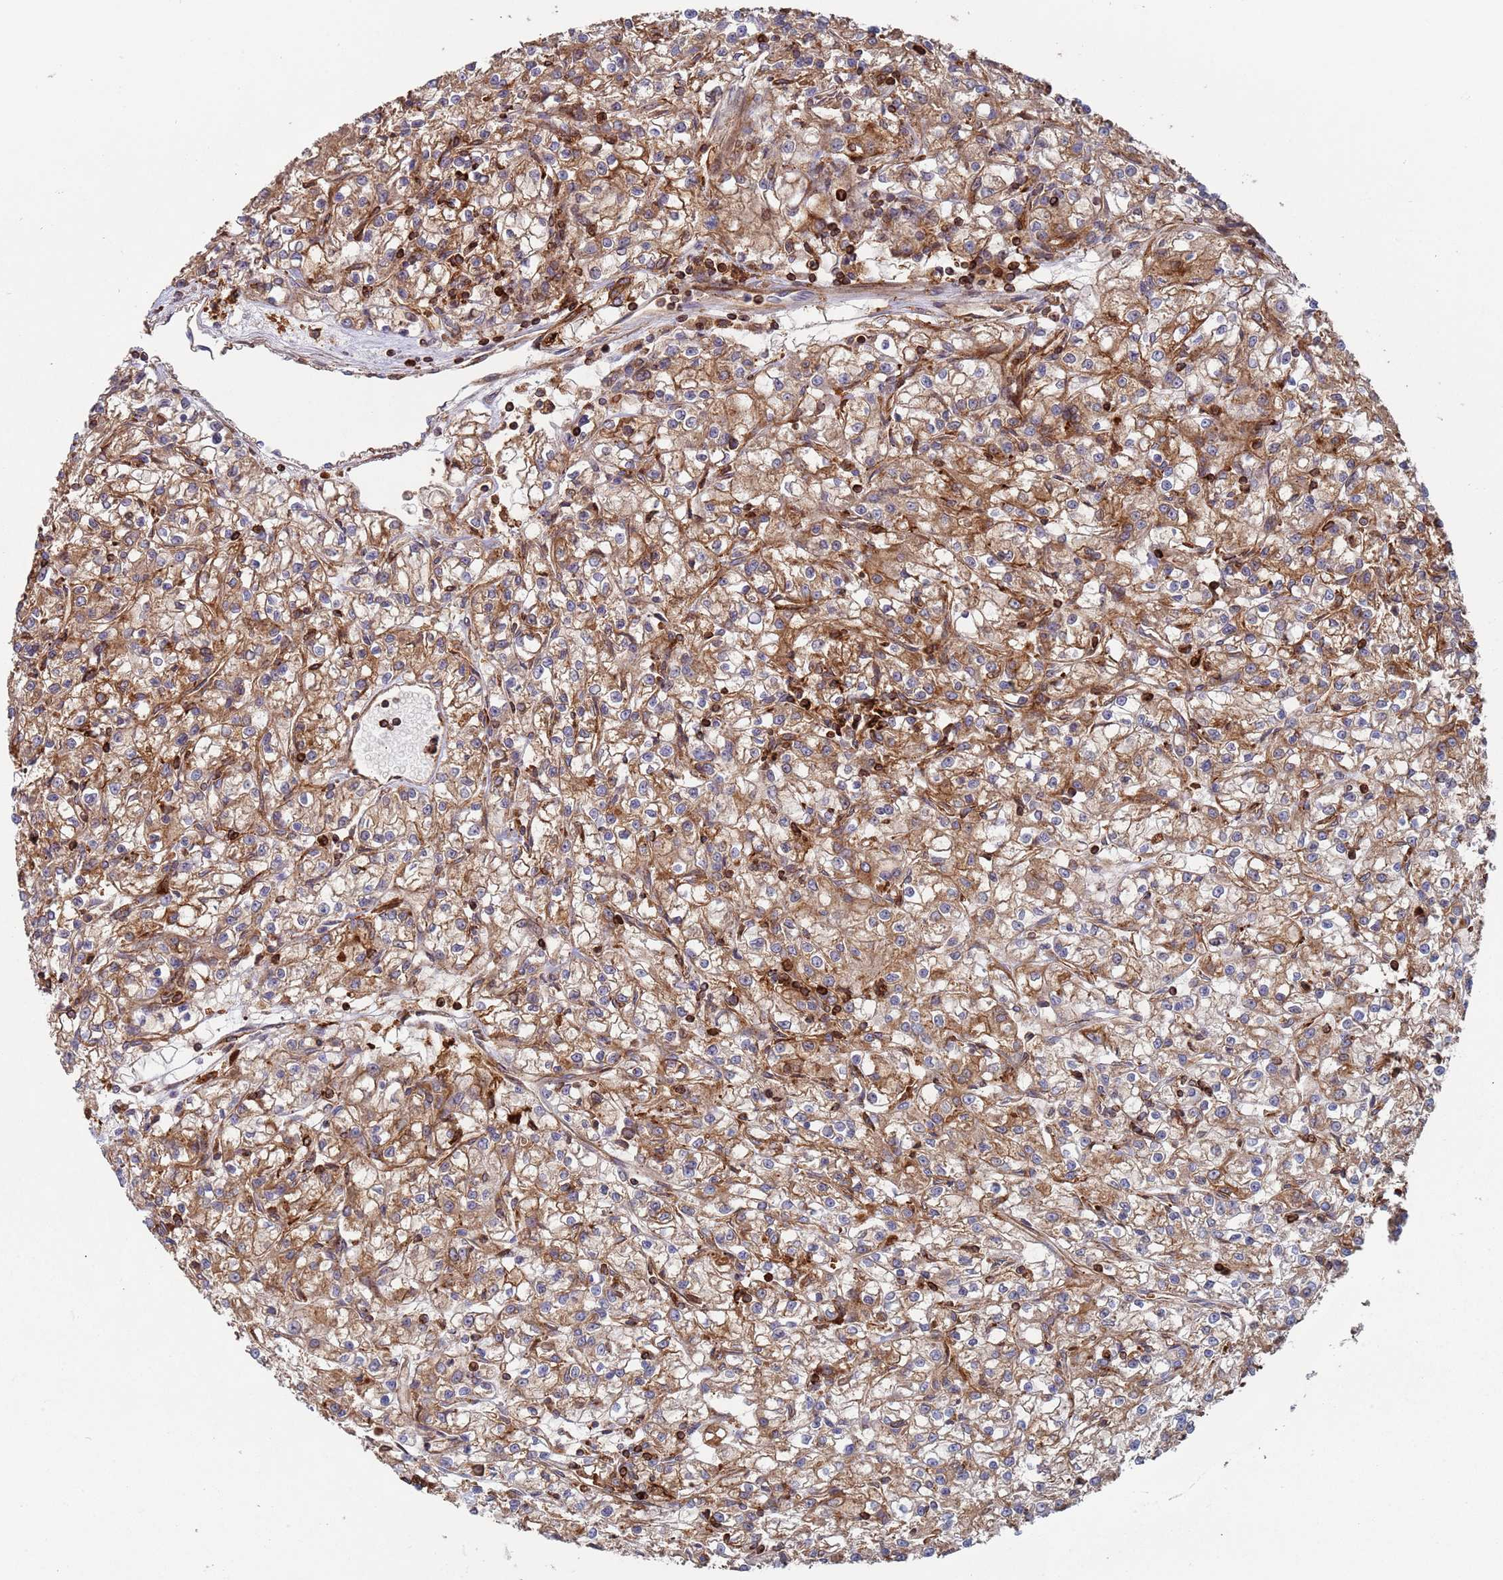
{"staining": {"intensity": "moderate", "quantity": ">75%", "location": "cytoplasmic/membranous"}, "tissue": "renal cancer", "cell_type": "Tumor cells", "image_type": "cancer", "snomed": [{"axis": "morphology", "description": "Adenocarcinoma, NOS"}, {"axis": "topography", "description": "Kidney"}], "caption": "The immunohistochemical stain labels moderate cytoplasmic/membranous positivity in tumor cells of renal adenocarcinoma tissue.", "gene": "MALRD1", "patient": {"sex": "female", "age": 59}}